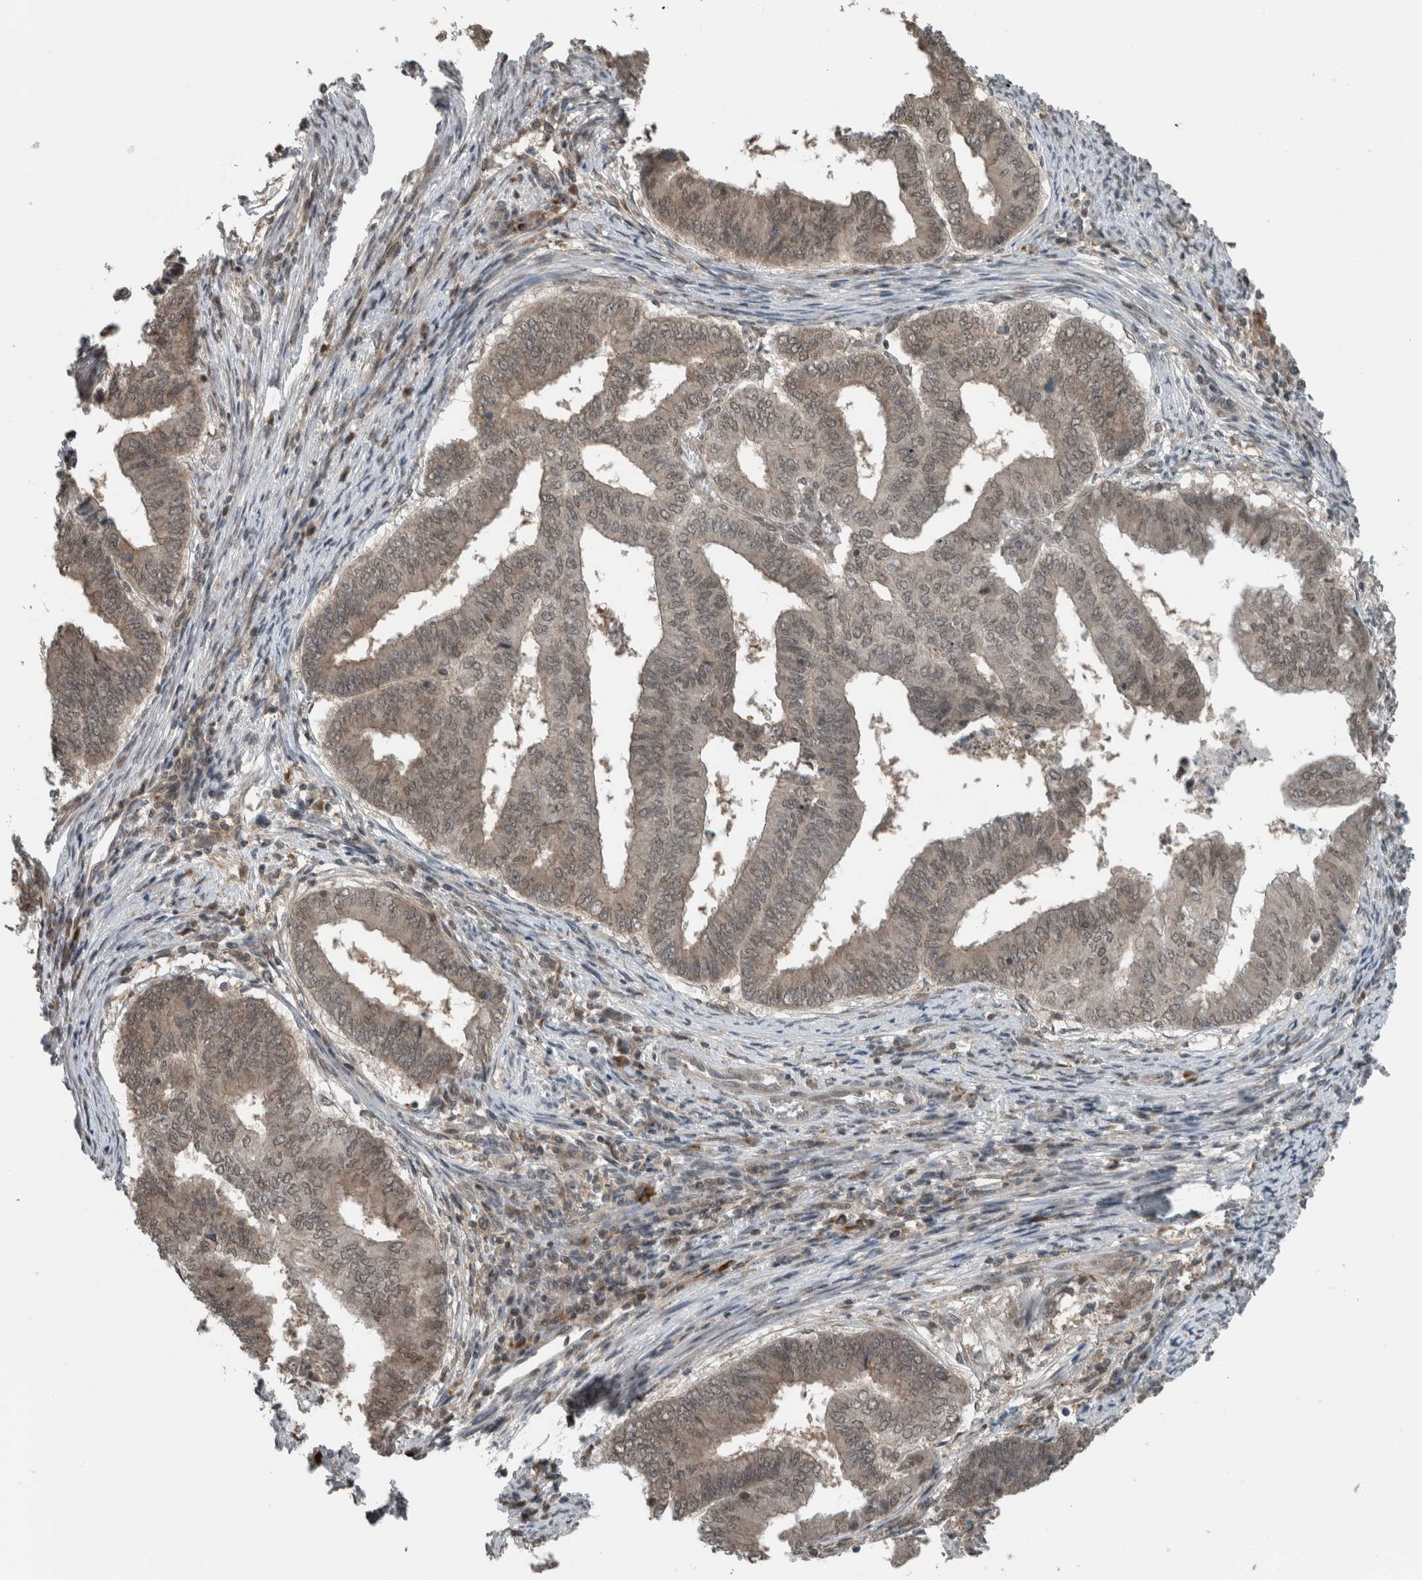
{"staining": {"intensity": "weak", "quantity": ">75%", "location": "cytoplasmic/membranous,nuclear"}, "tissue": "endometrial cancer", "cell_type": "Tumor cells", "image_type": "cancer", "snomed": [{"axis": "morphology", "description": "Polyp, NOS"}, {"axis": "morphology", "description": "Adenocarcinoma, NOS"}, {"axis": "morphology", "description": "Adenoma, NOS"}, {"axis": "topography", "description": "Endometrium"}], "caption": "A histopathology image showing weak cytoplasmic/membranous and nuclear staining in about >75% of tumor cells in polyp (endometrial), as visualized by brown immunohistochemical staining.", "gene": "SPAG7", "patient": {"sex": "female", "age": 79}}